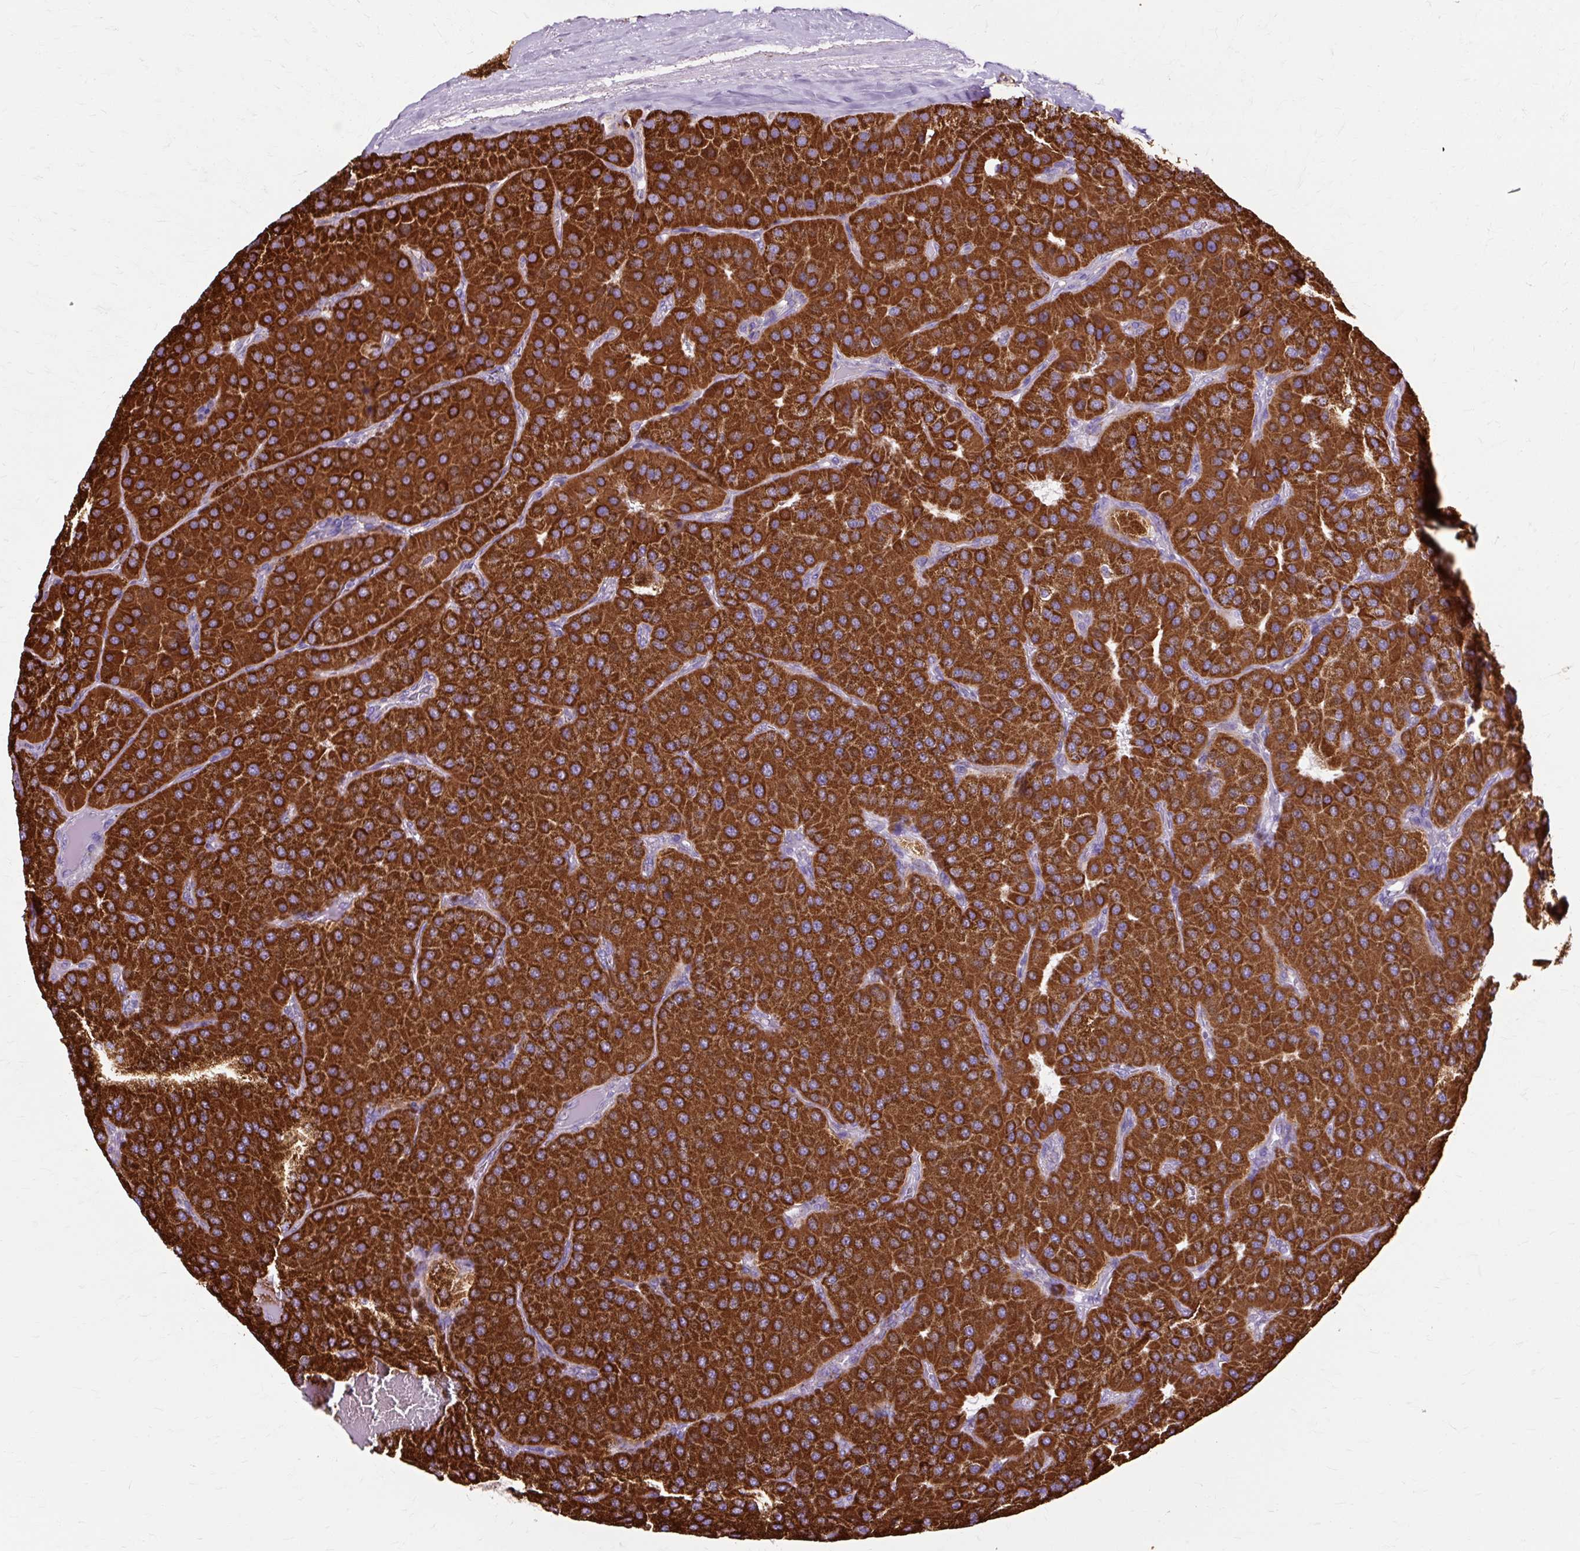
{"staining": {"intensity": "strong", "quantity": ">75%", "location": "cytoplasmic/membranous"}, "tissue": "parathyroid gland", "cell_type": "Glandular cells", "image_type": "normal", "snomed": [{"axis": "morphology", "description": "Normal tissue, NOS"}, {"axis": "morphology", "description": "Adenoma, NOS"}, {"axis": "topography", "description": "Parathyroid gland"}], "caption": "Immunohistochemistry (IHC) micrograph of normal parathyroid gland stained for a protein (brown), which demonstrates high levels of strong cytoplasmic/membranous expression in approximately >75% of glandular cells.", "gene": "DLAT", "patient": {"sex": "female", "age": 86}}